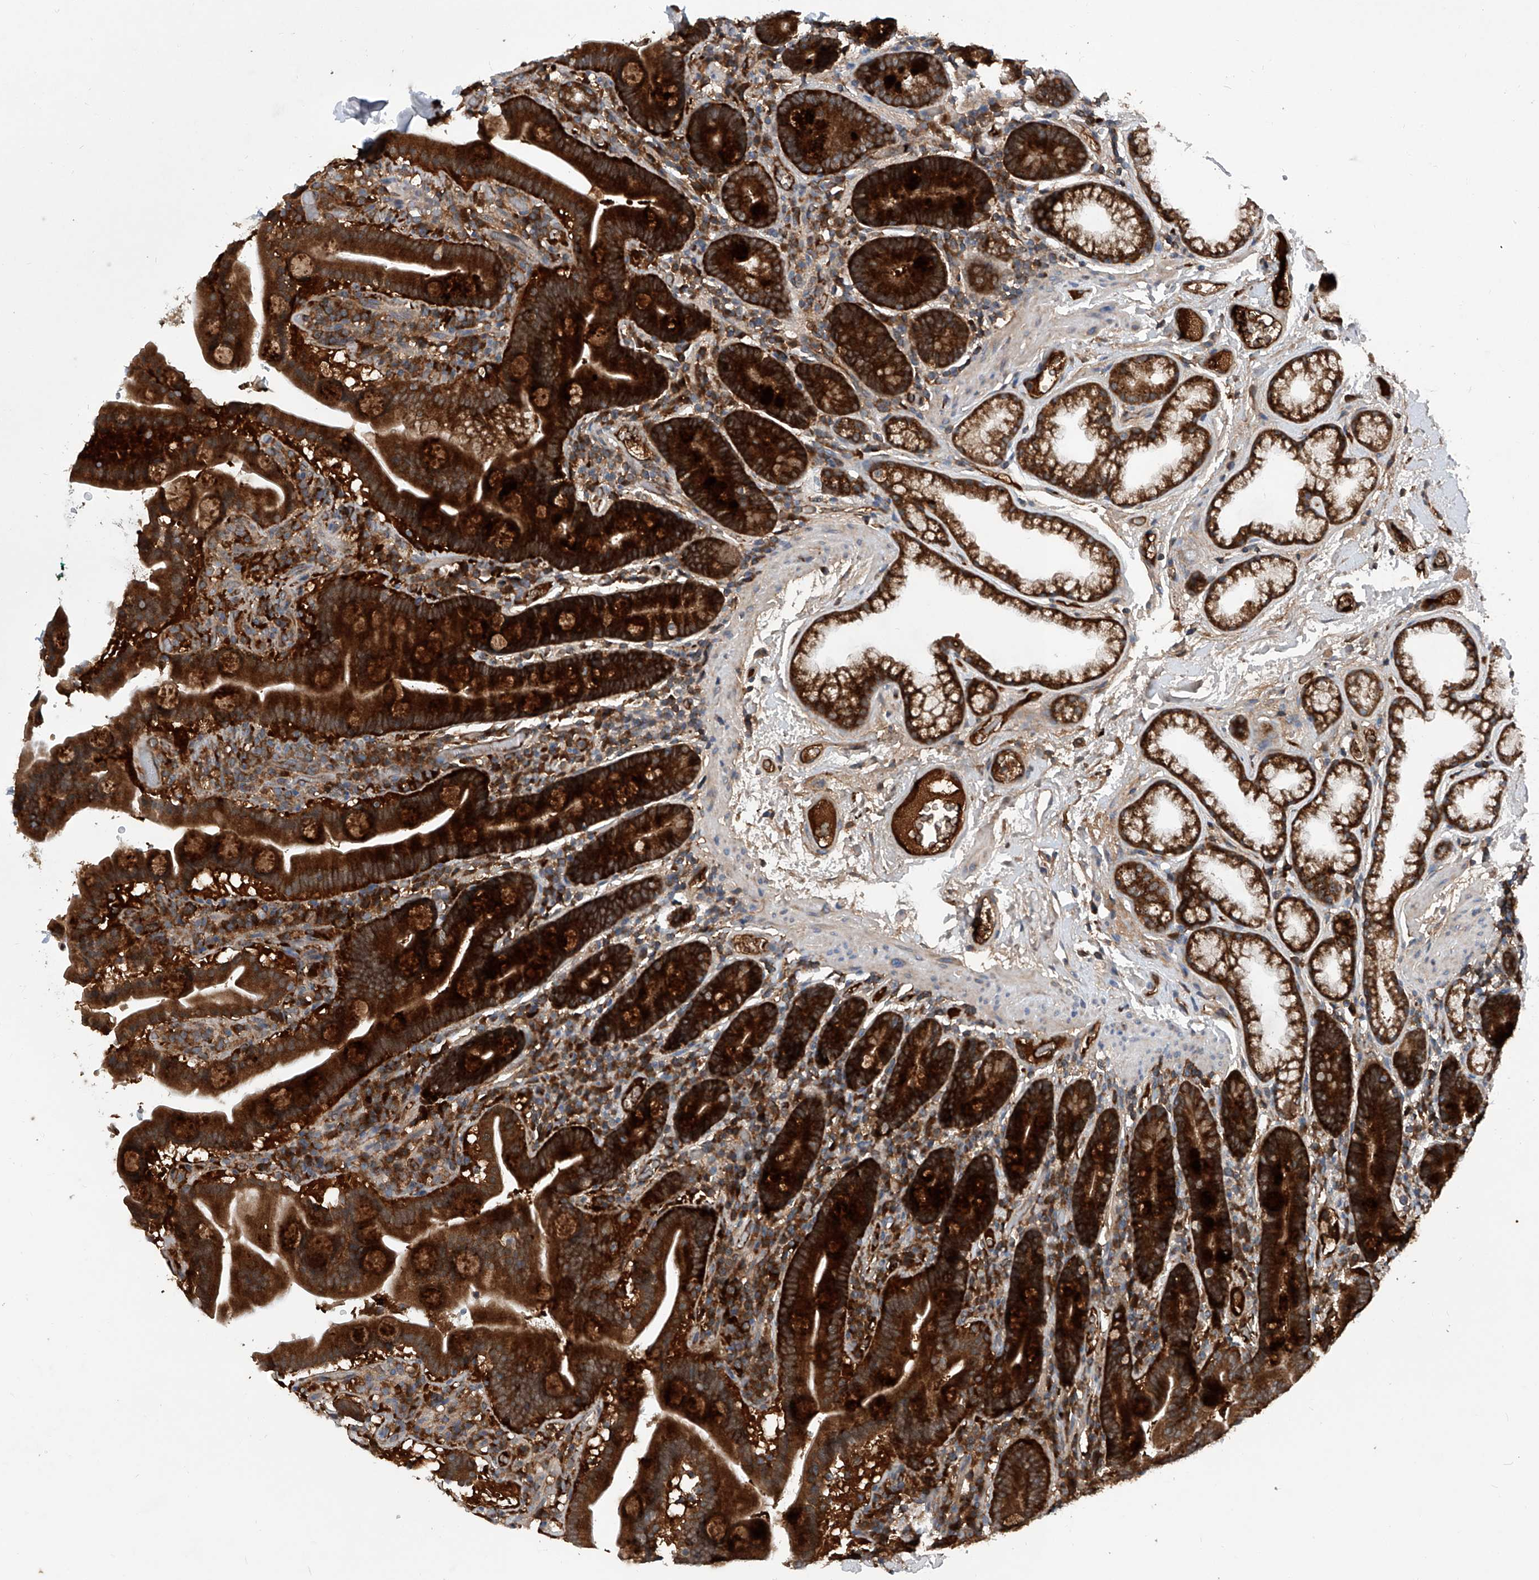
{"staining": {"intensity": "strong", "quantity": ">75%", "location": "cytoplasmic/membranous"}, "tissue": "duodenum", "cell_type": "Glandular cells", "image_type": "normal", "snomed": [{"axis": "morphology", "description": "Normal tissue, NOS"}, {"axis": "topography", "description": "Duodenum"}], "caption": "The image displays a brown stain indicating the presence of a protein in the cytoplasmic/membranous of glandular cells in duodenum.", "gene": "ASCC3", "patient": {"sex": "male", "age": 55}}